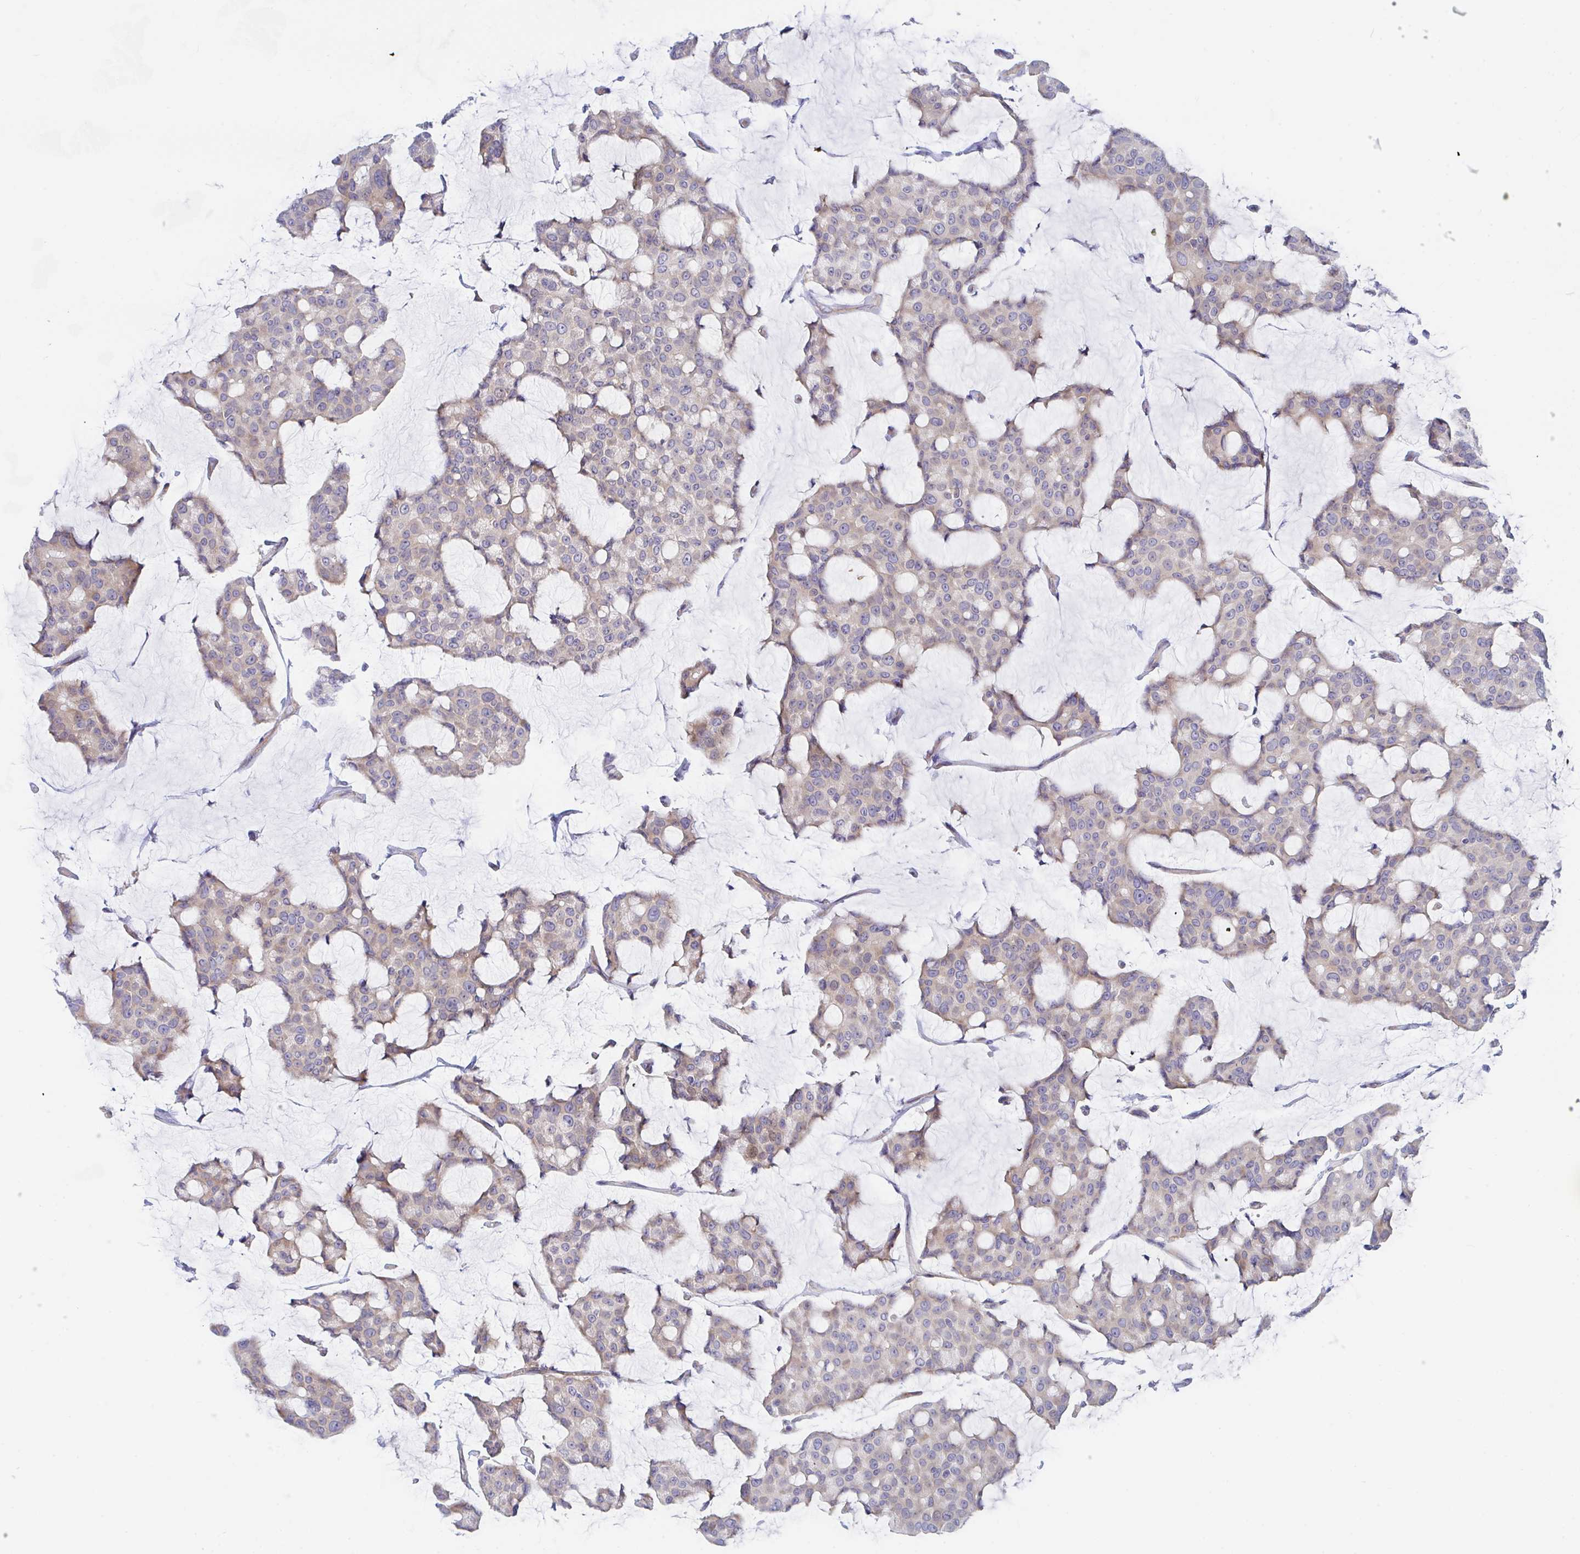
{"staining": {"intensity": "weak", "quantity": "<25%", "location": "cytoplasmic/membranous"}, "tissue": "breast cancer", "cell_type": "Tumor cells", "image_type": "cancer", "snomed": [{"axis": "morphology", "description": "Duct carcinoma"}, {"axis": "topography", "description": "Breast"}], "caption": "Breast invasive ductal carcinoma was stained to show a protein in brown. There is no significant positivity in tumor cells. (DAB immunohistochemistry (IHC), high magnification).", "gene": "P2RX3", "patient": {"sex": "female", "age": 91}}